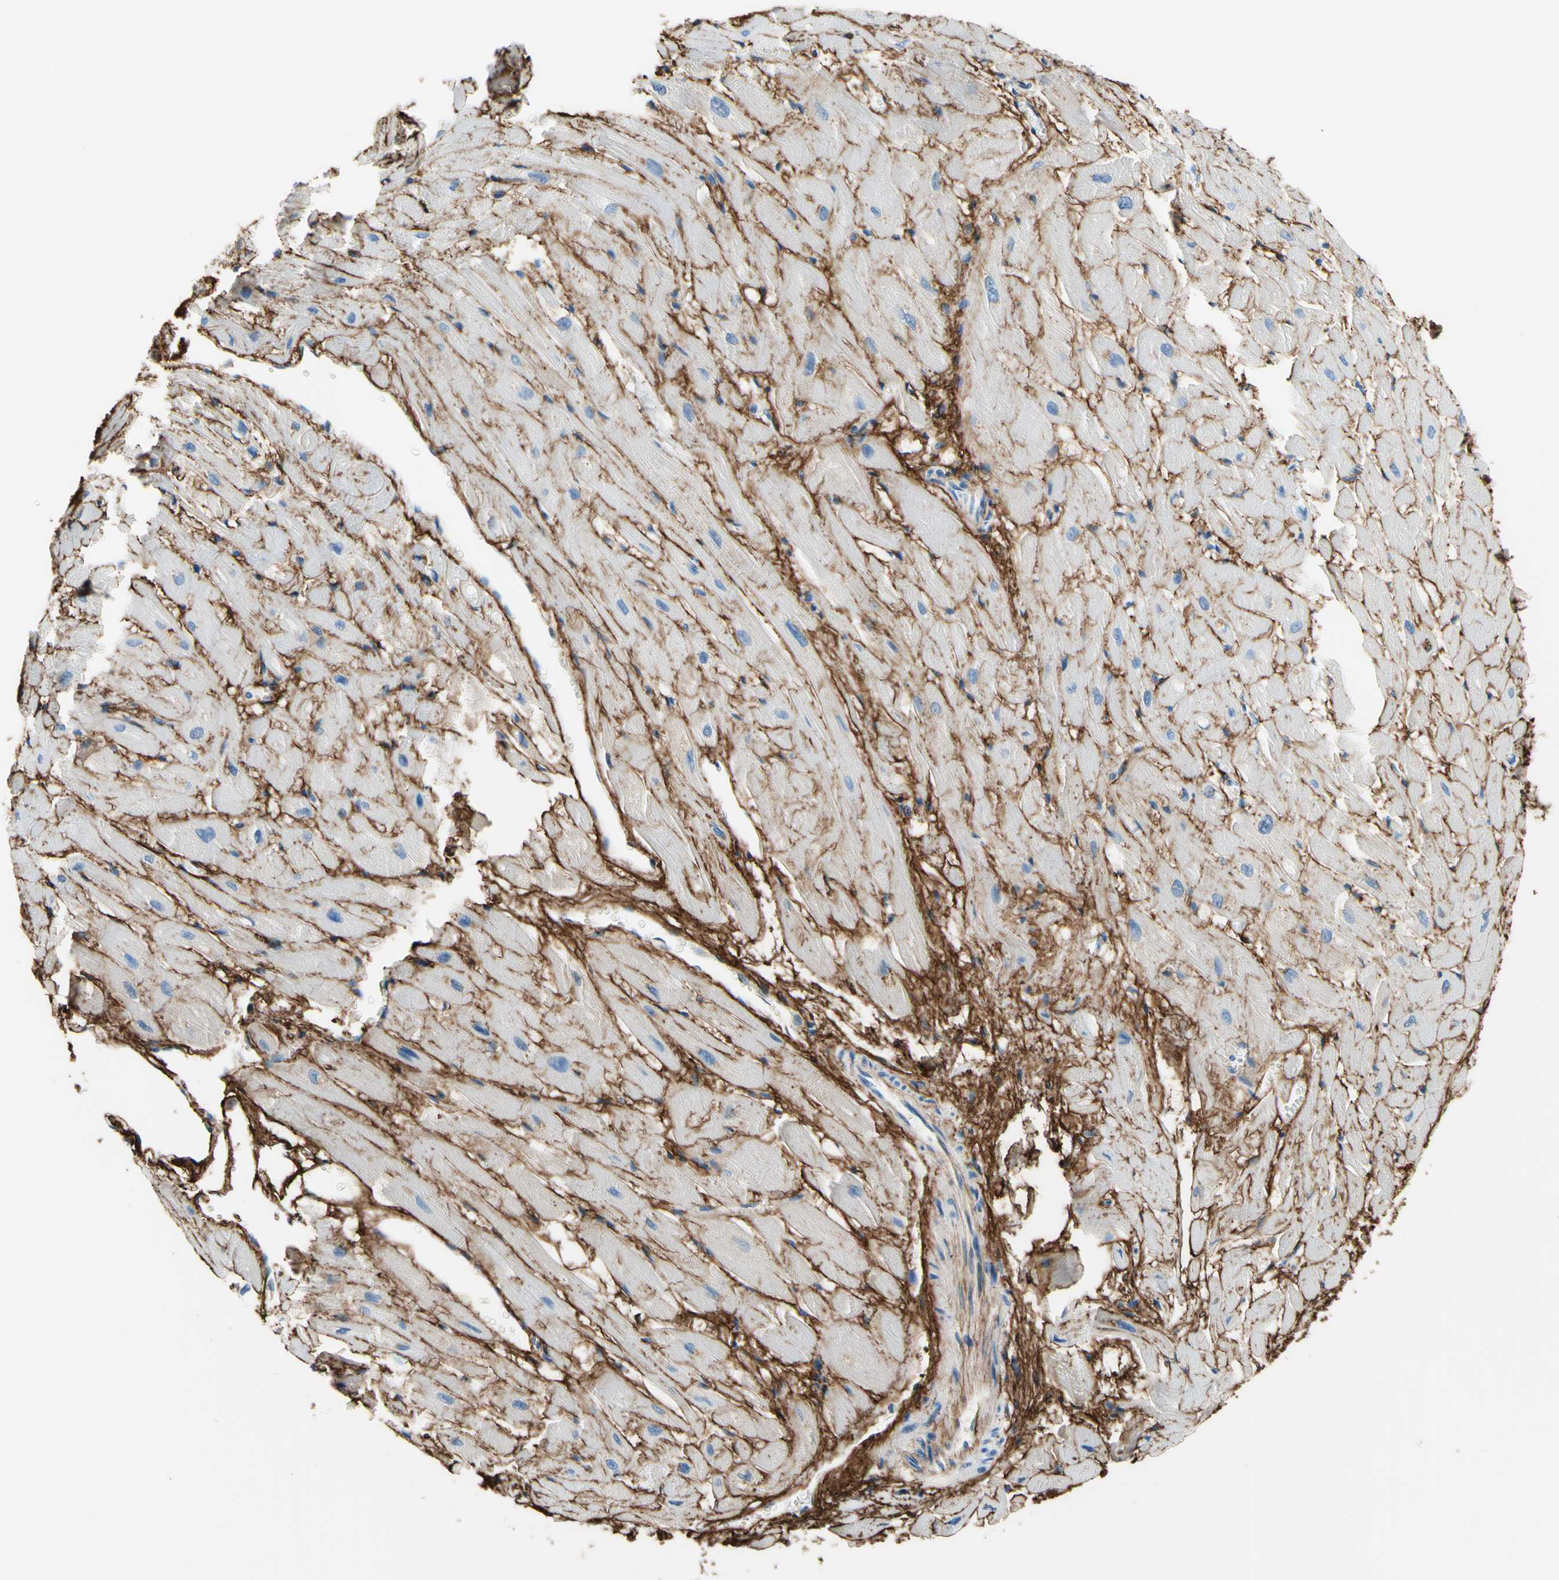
{"staining": {"intensity": "negative", "quantity": "none", "location": "none"}, "tissue": "heart muscle", "cell_type": "Cardiomyocytes", "image_type": "normal", "snomed": [{"axis": "morphology", "description": "Normal tissue, NOS"}, {"axis": "topography", "description": "Heart"}], "caption": "This is an immunohistochemistry photomicrograph of unremarkable heart muscle. There is no expression in cardiomyocytes.", "gene": "MFAP5", "patient": {"sex": "female", "age": 19}}